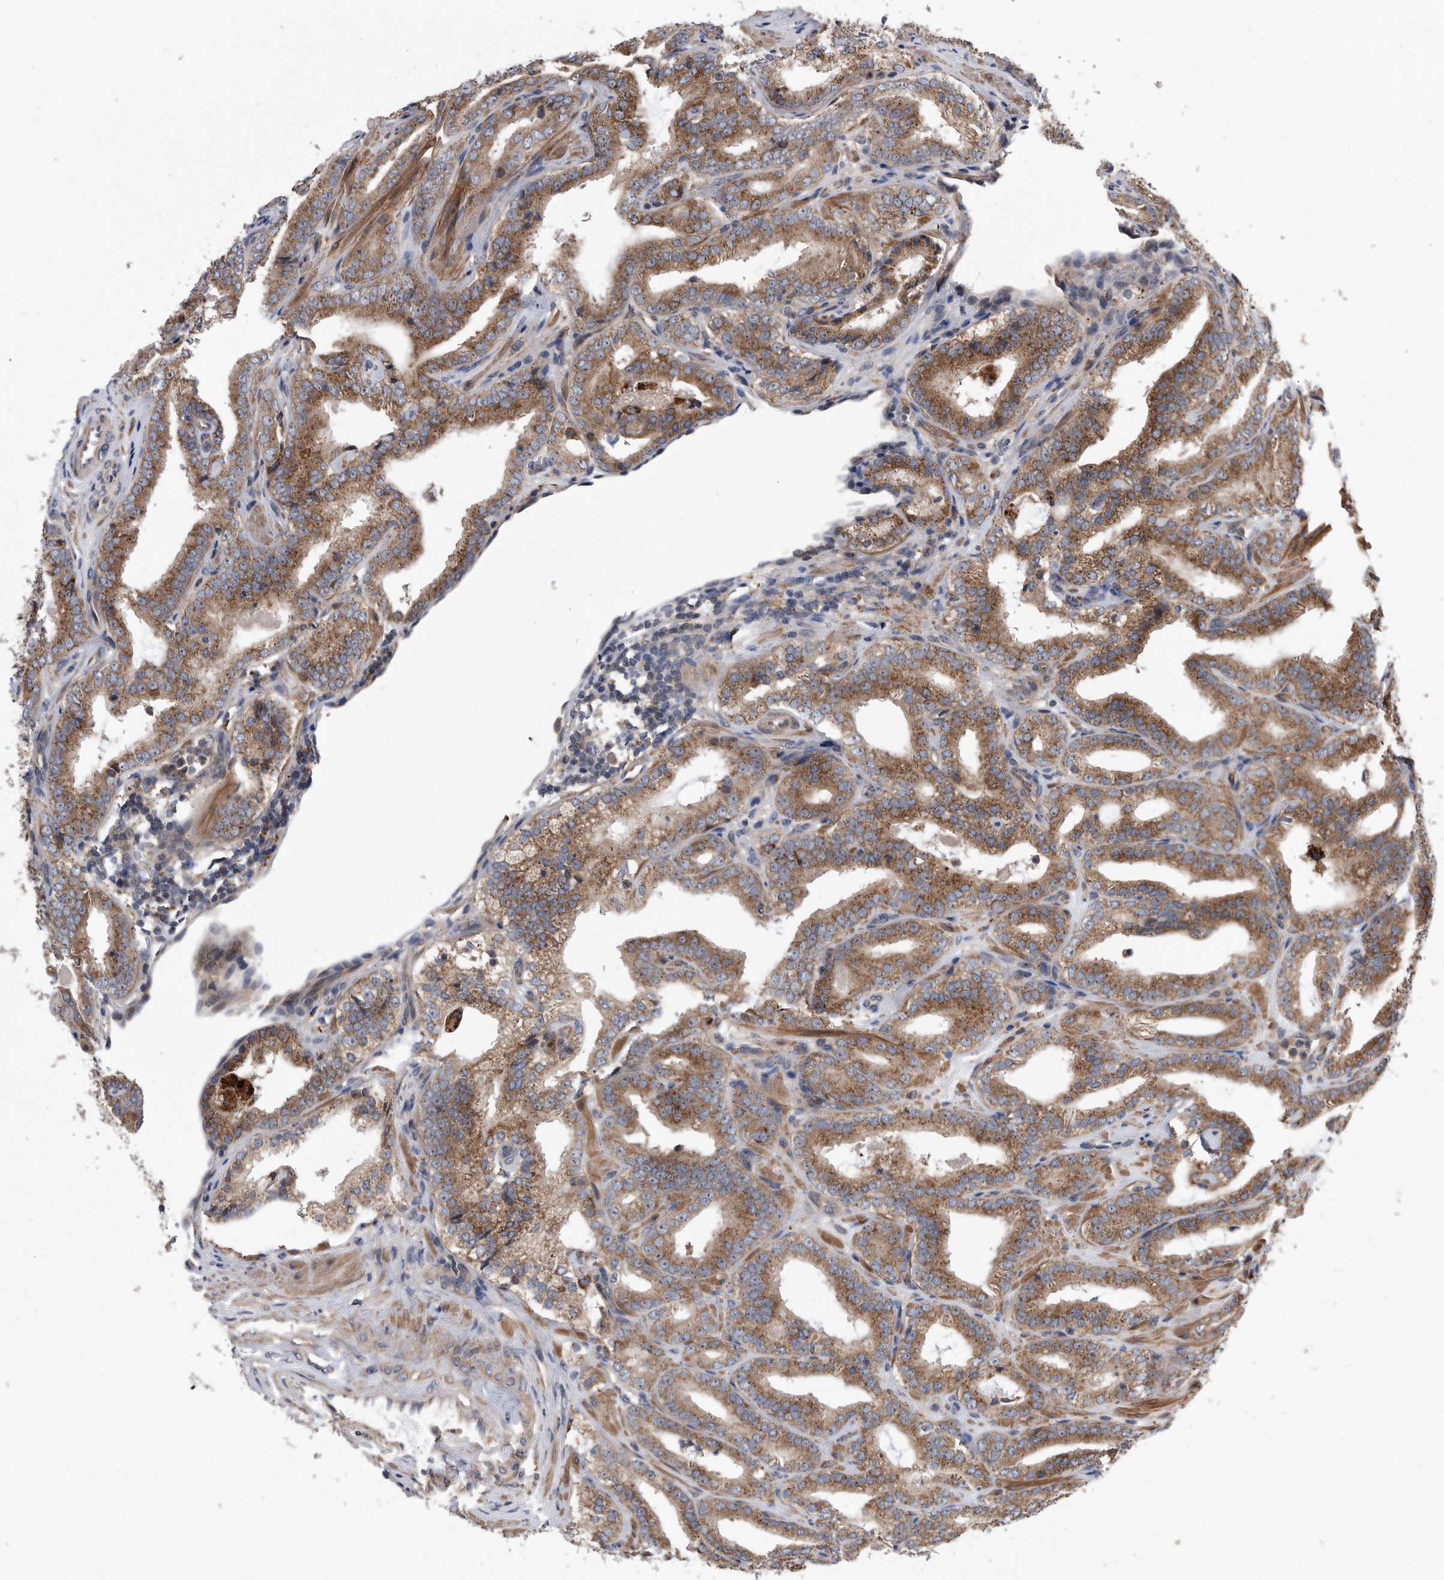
{"staining": {"intensity": "moderate", "quantity": ">75%", "location": "cytoplasmic/membranous"}, "tissue": "prostate cancer", "cell_type": "Tumor cells", "image_type": "cancer", "snomed": [{"axis": "morphology", "description": "Adenocarcinoma, High grade"}, {"axis": "topography", "description": "Prostate"}], "caption": "Immunohistochemistry (IHC) of human adenocarcinoma (high-grade) (prostate) demonstrates medium levels of moderate cytoplasmic/membranous expression in about >75% of tumor cells.", "gene": "BAIAP3", "patient": {"sex": "male", "age": 57}}